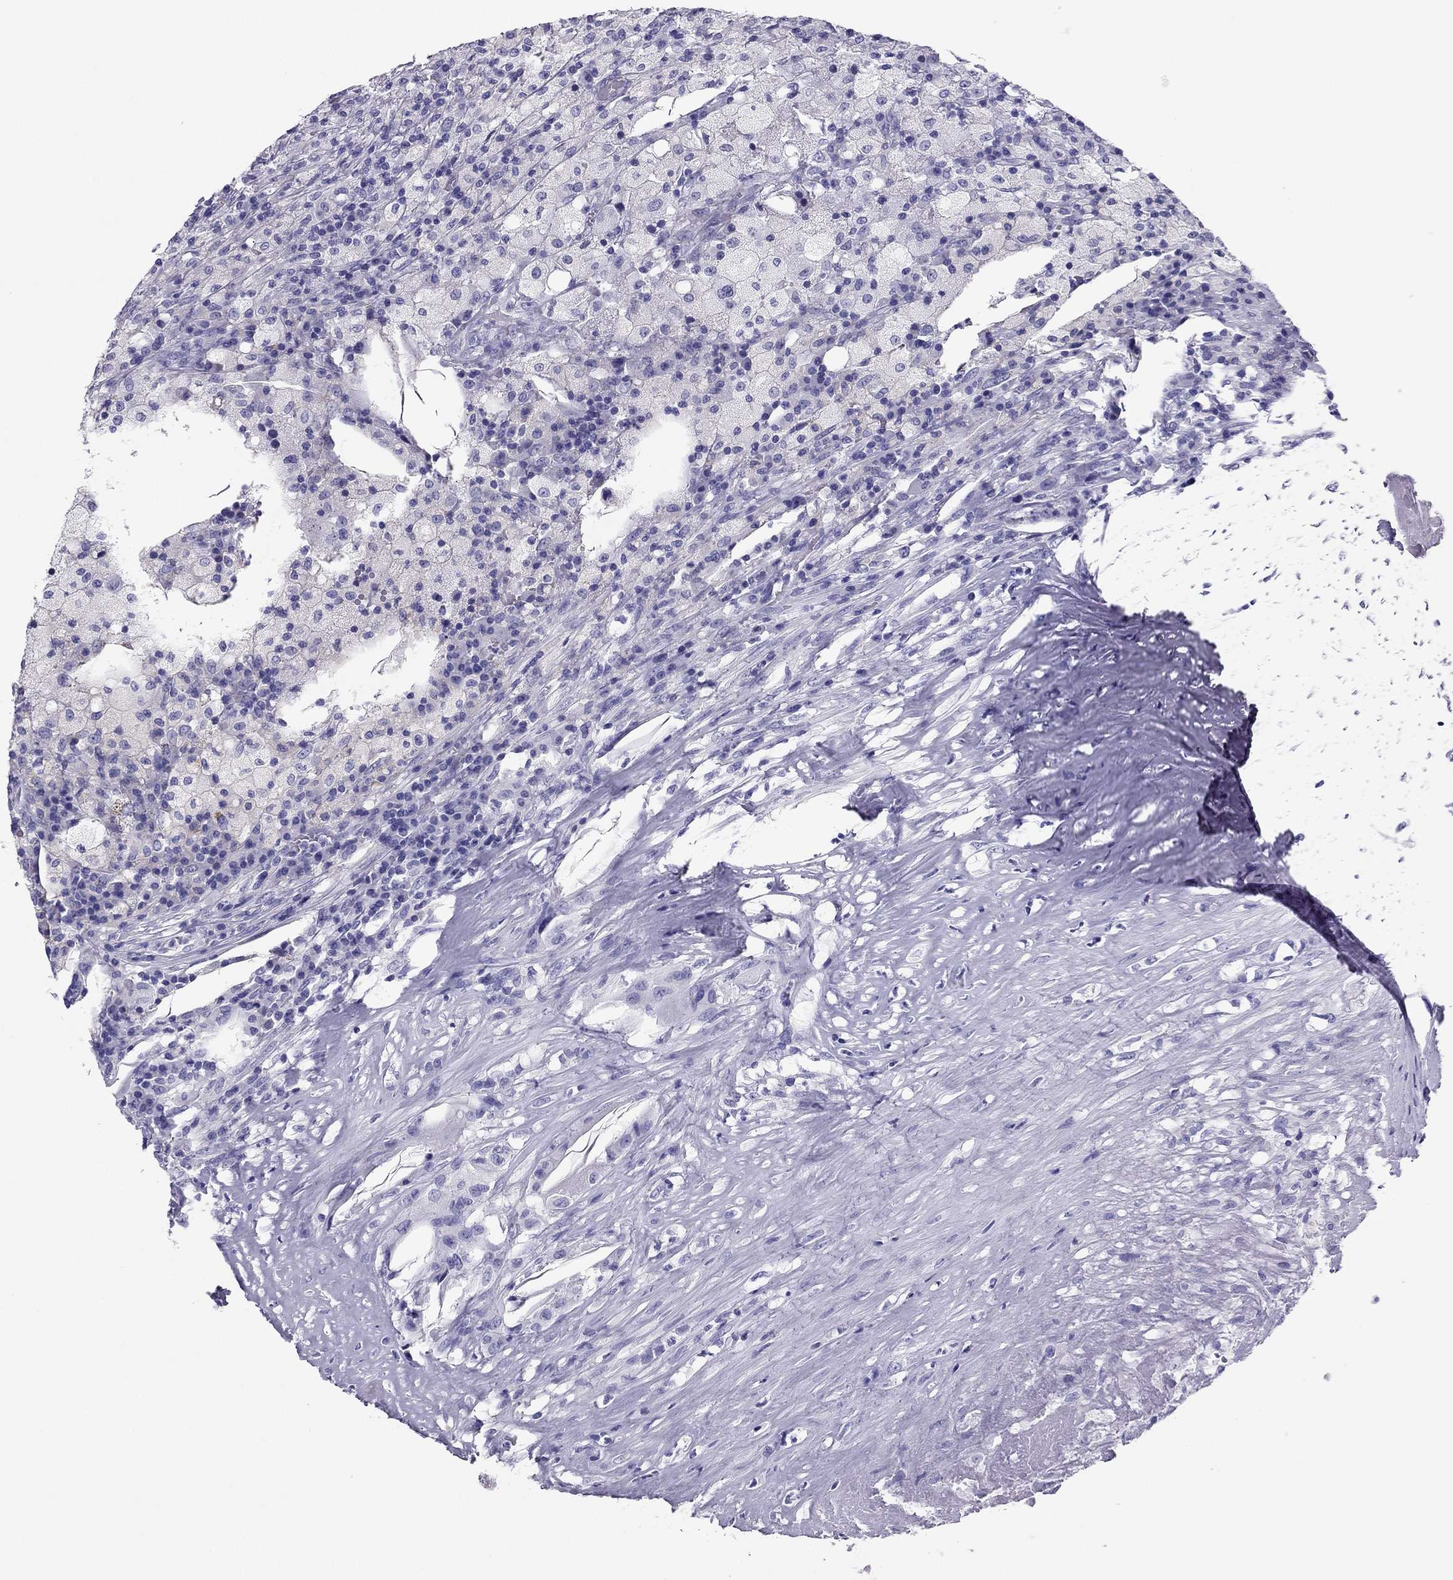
{"staining": {"intensity": "negative", "quantity": "none", "location": "none"}, "tissue": "testis cancer", "cell_type": "Tumor cells", "image_type": "cancer", "snomed": [{"axis": "morphology", "description": "Necrosis, NOS"}, {"axis": "morphology", "description": "Carcinoma, Embryonal, NOS"}, {"axis": "topography", "description": "Testis"}], "caption": "The micrograph exhibits no significant positivity in tumor cells of testis cancer.", "gene": "PDE6A", "patient": {"sex": "male", "age": 19}}